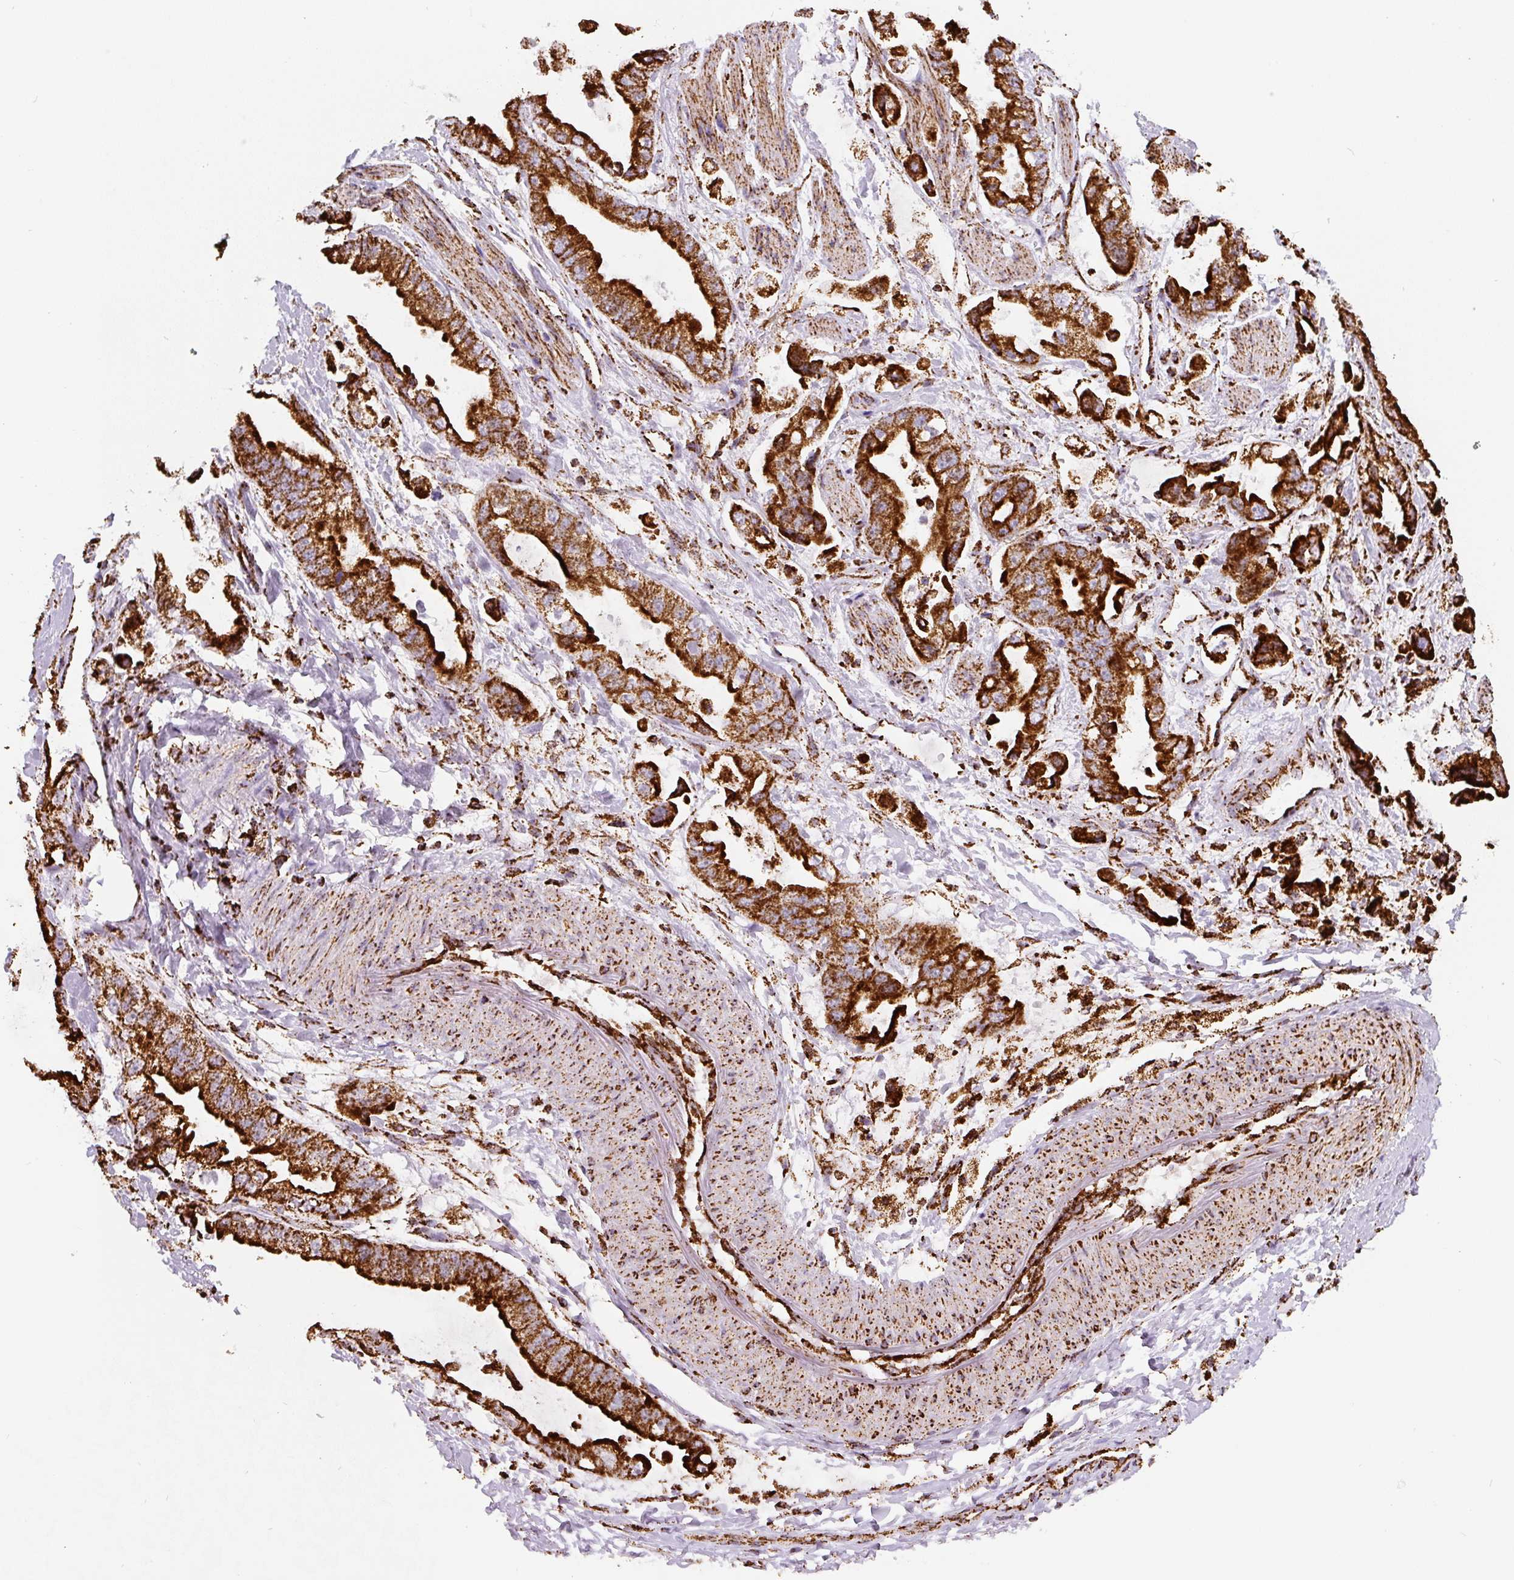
{"staining": {"intensity": "strong", "quantity": ">75%", "location": "cytoplasmic/membranous"}, "tissue": "stomach cancer", "cell_type": "Tumor cells", "image_type": "cancer", "snomed": [{"axis": "morphology", "description": "Adenocarcinoma, NOS"}, {"axis": "topography", "description": "Stomach"}], "caption": "Immunohistochemistry histopathology image of human adenocarcinoma (stomach) stained for a protein (brown), which displays high levels of strong cytoplasmic/membranous staining in about >75% of tumor cells.", "gene": "ATP5F1A", "patient": {"sex": "male", "age": 62}}